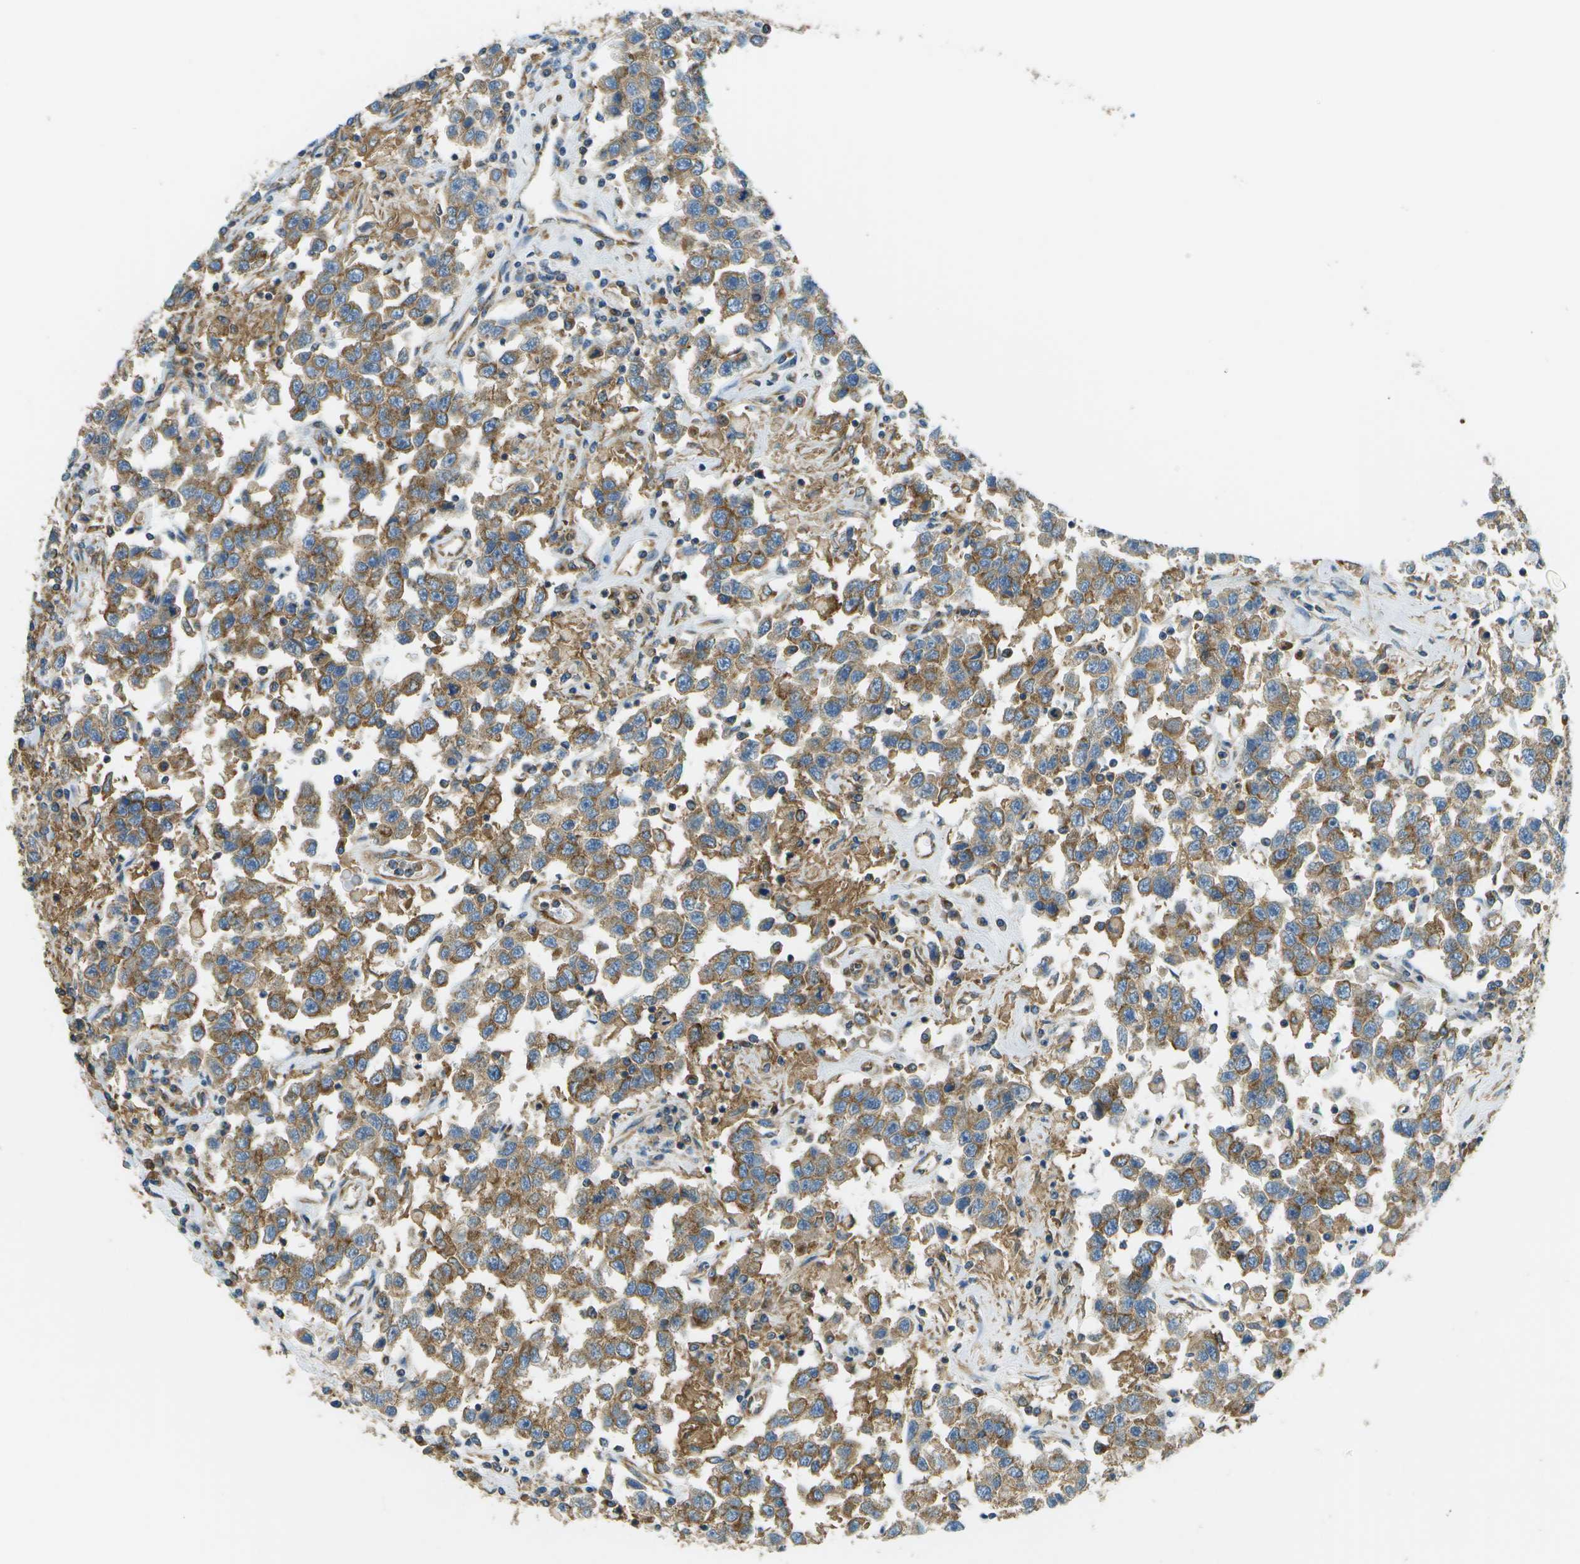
{"staining": {"intensity": "moderate", "quantity": ">75%", "location": "cytoplasmic/membranous"}, "tissue": "testis cancer", "cell_type": "Tumor cells", "image_type": "cancer", "snomed": [{"axis": "morphology", "description": "Seminoma, NOS"}, {"axis": "topography", "description": "Testis"}], "caption": "A histopathology image of seminoma (testis) stained for a protein shows moderate cytoplasmic/membranous brown staining in tumor cells.", "gene": "CLTC", "patient": {"sex": "male", "age": 41}}